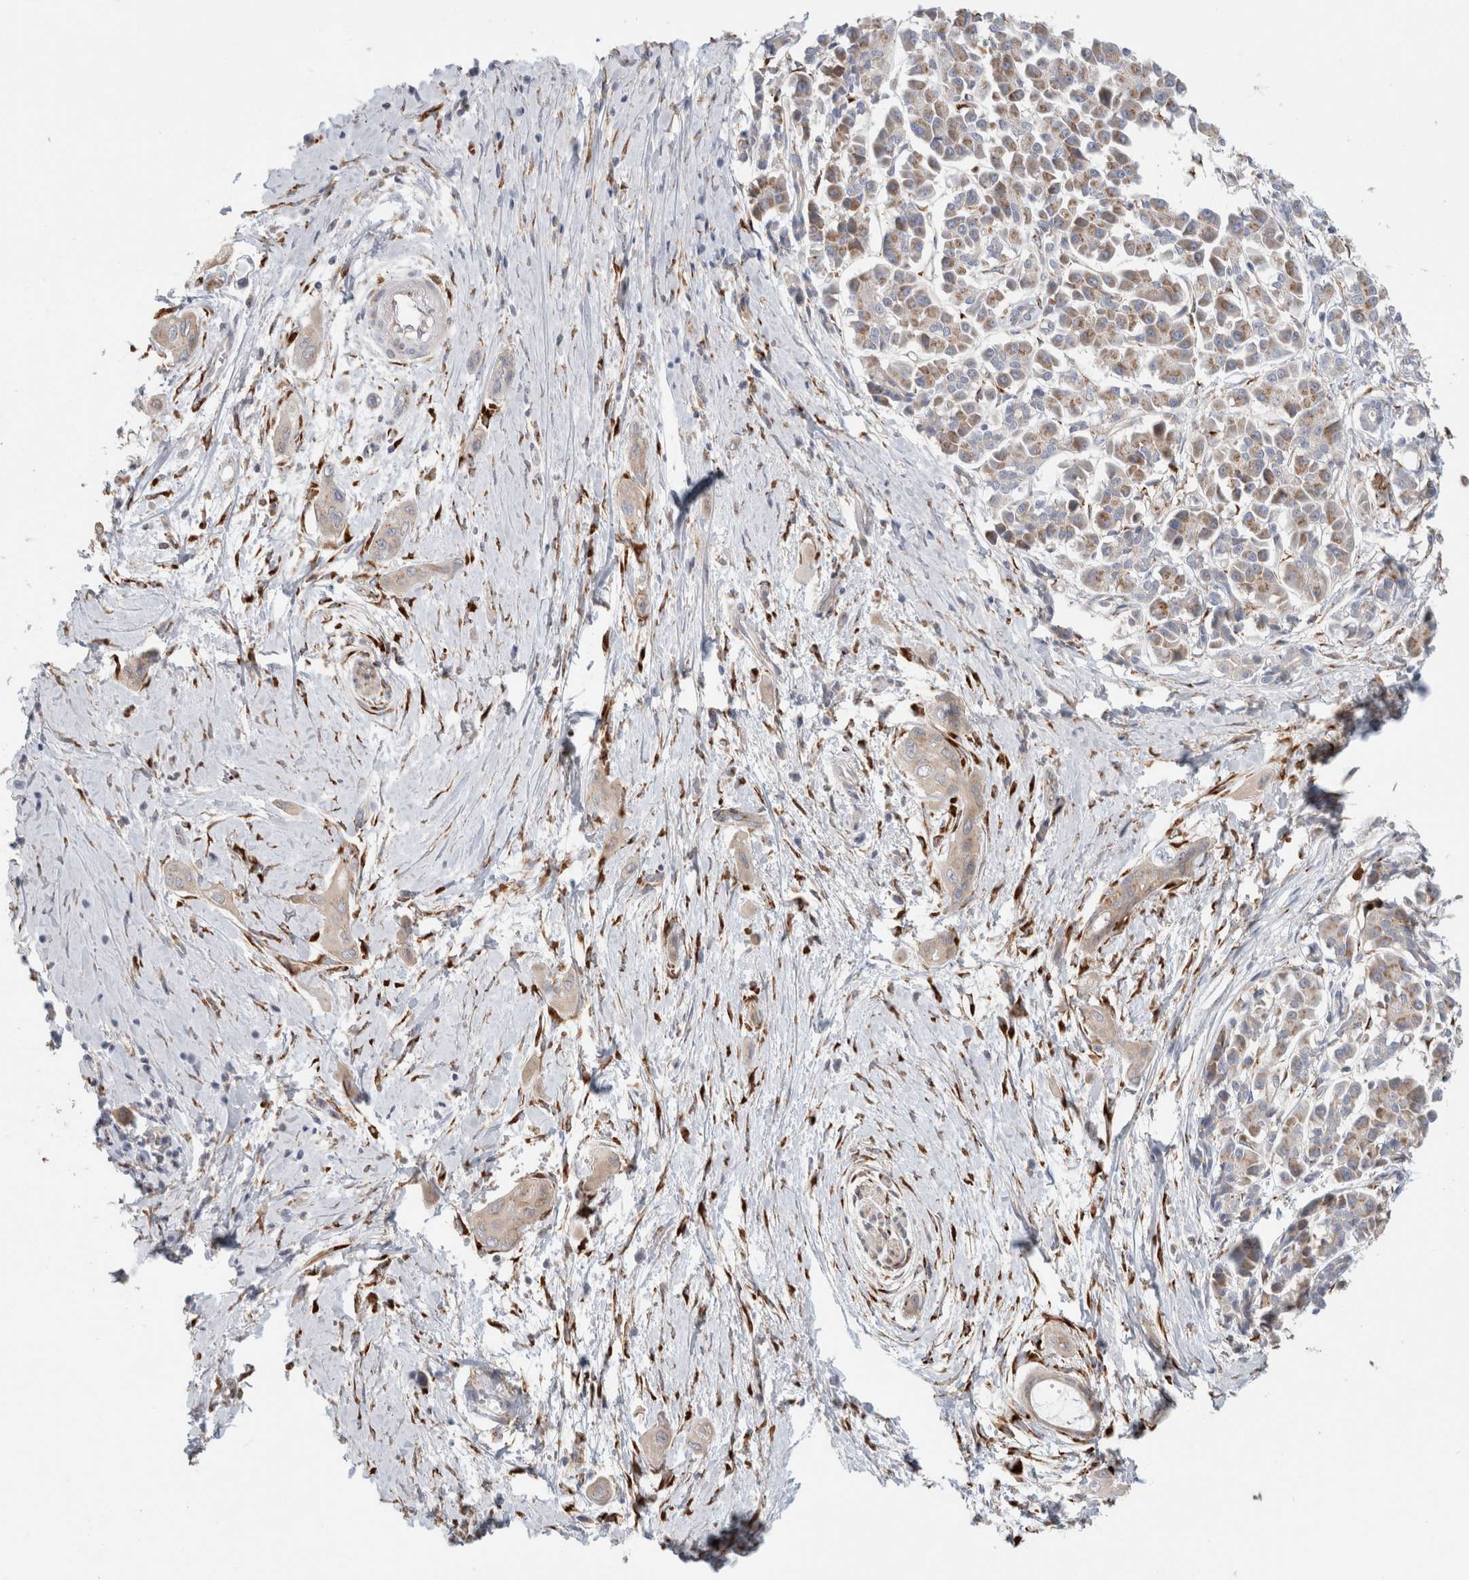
{"staining": {"intensity": "weak", "quantity": "25%-75%", "location": "cytoplasmic/membranous"}, "tissue": "pancreatic cancer", "cell_type": "Tumor cells", "image_type": "cancer", "snomed": [{"axis": "morphology", "description": "Adenocarcinoma, NOS"}, {"axis": "topography", "description": "Pancreas"}], "caption": "Weak cytoplasmic/membranous expression for a protein is seen in approximately 25%-75% of tumor cells of pancreatic adenocarcinoma using IHC.", "gene": "P4HA1", "patient": {"sex": "male", "age": 59}}